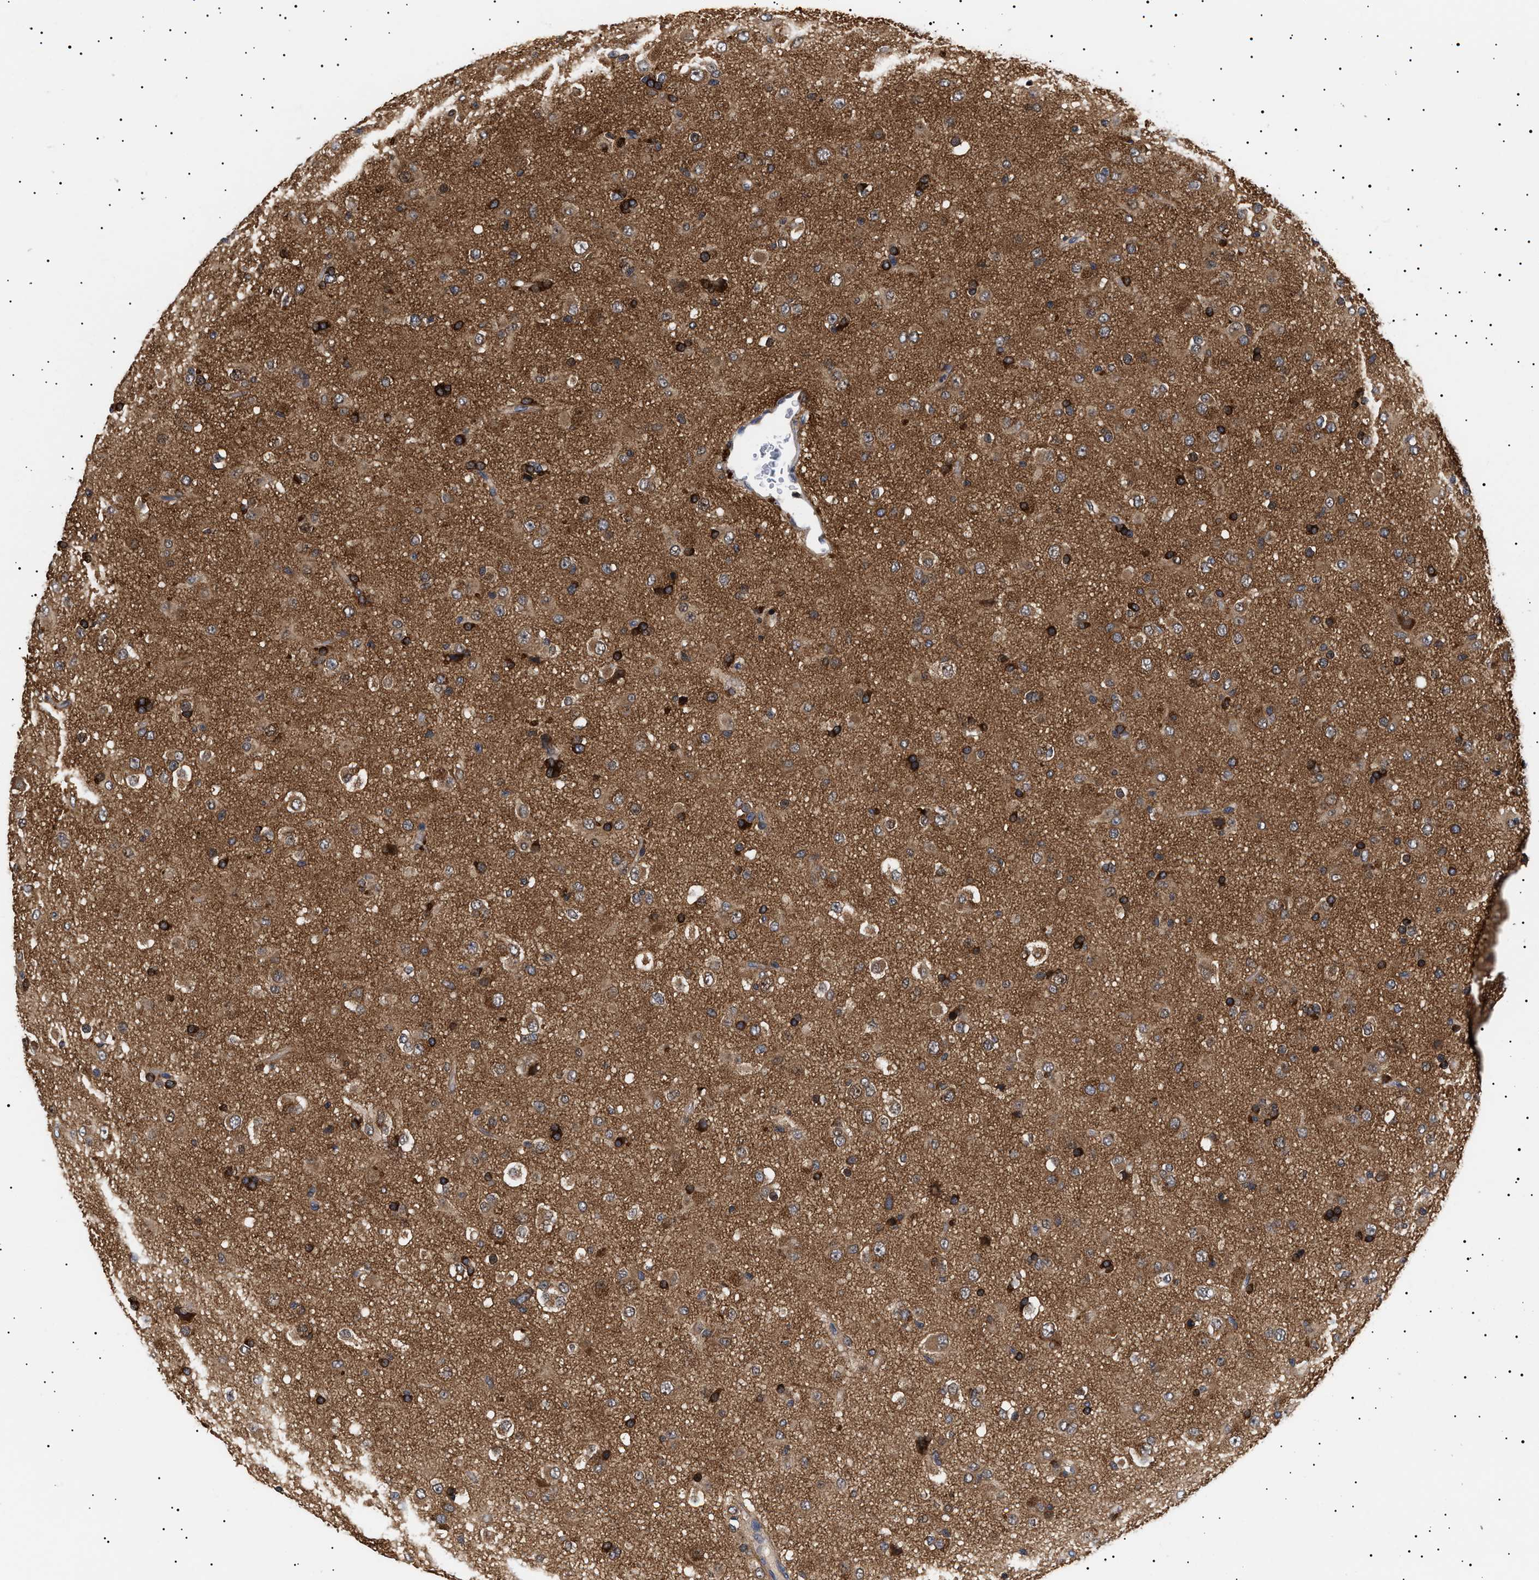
{"staining": {"intensity": "moderate", "quantity": ">75%", "location": "cytoplasmic/membranous"}, "tissue": "glioma", "cell_type": "Tumor cells", "image_type": "cancer", "snomed": [{"axis": "morphology", "description": "Glioma, malignant, Low grade"}, {"axis": "topography", "description": "Brain"}], "caption": "IHC of malignant glioma (low-grade) demonstrates medium levels of moderate cytoplasmic/membranous positivity in approximately >75% of tumor cells.", "gene": "KRBA1", "patient": {"sex": "male", "age": 65}}